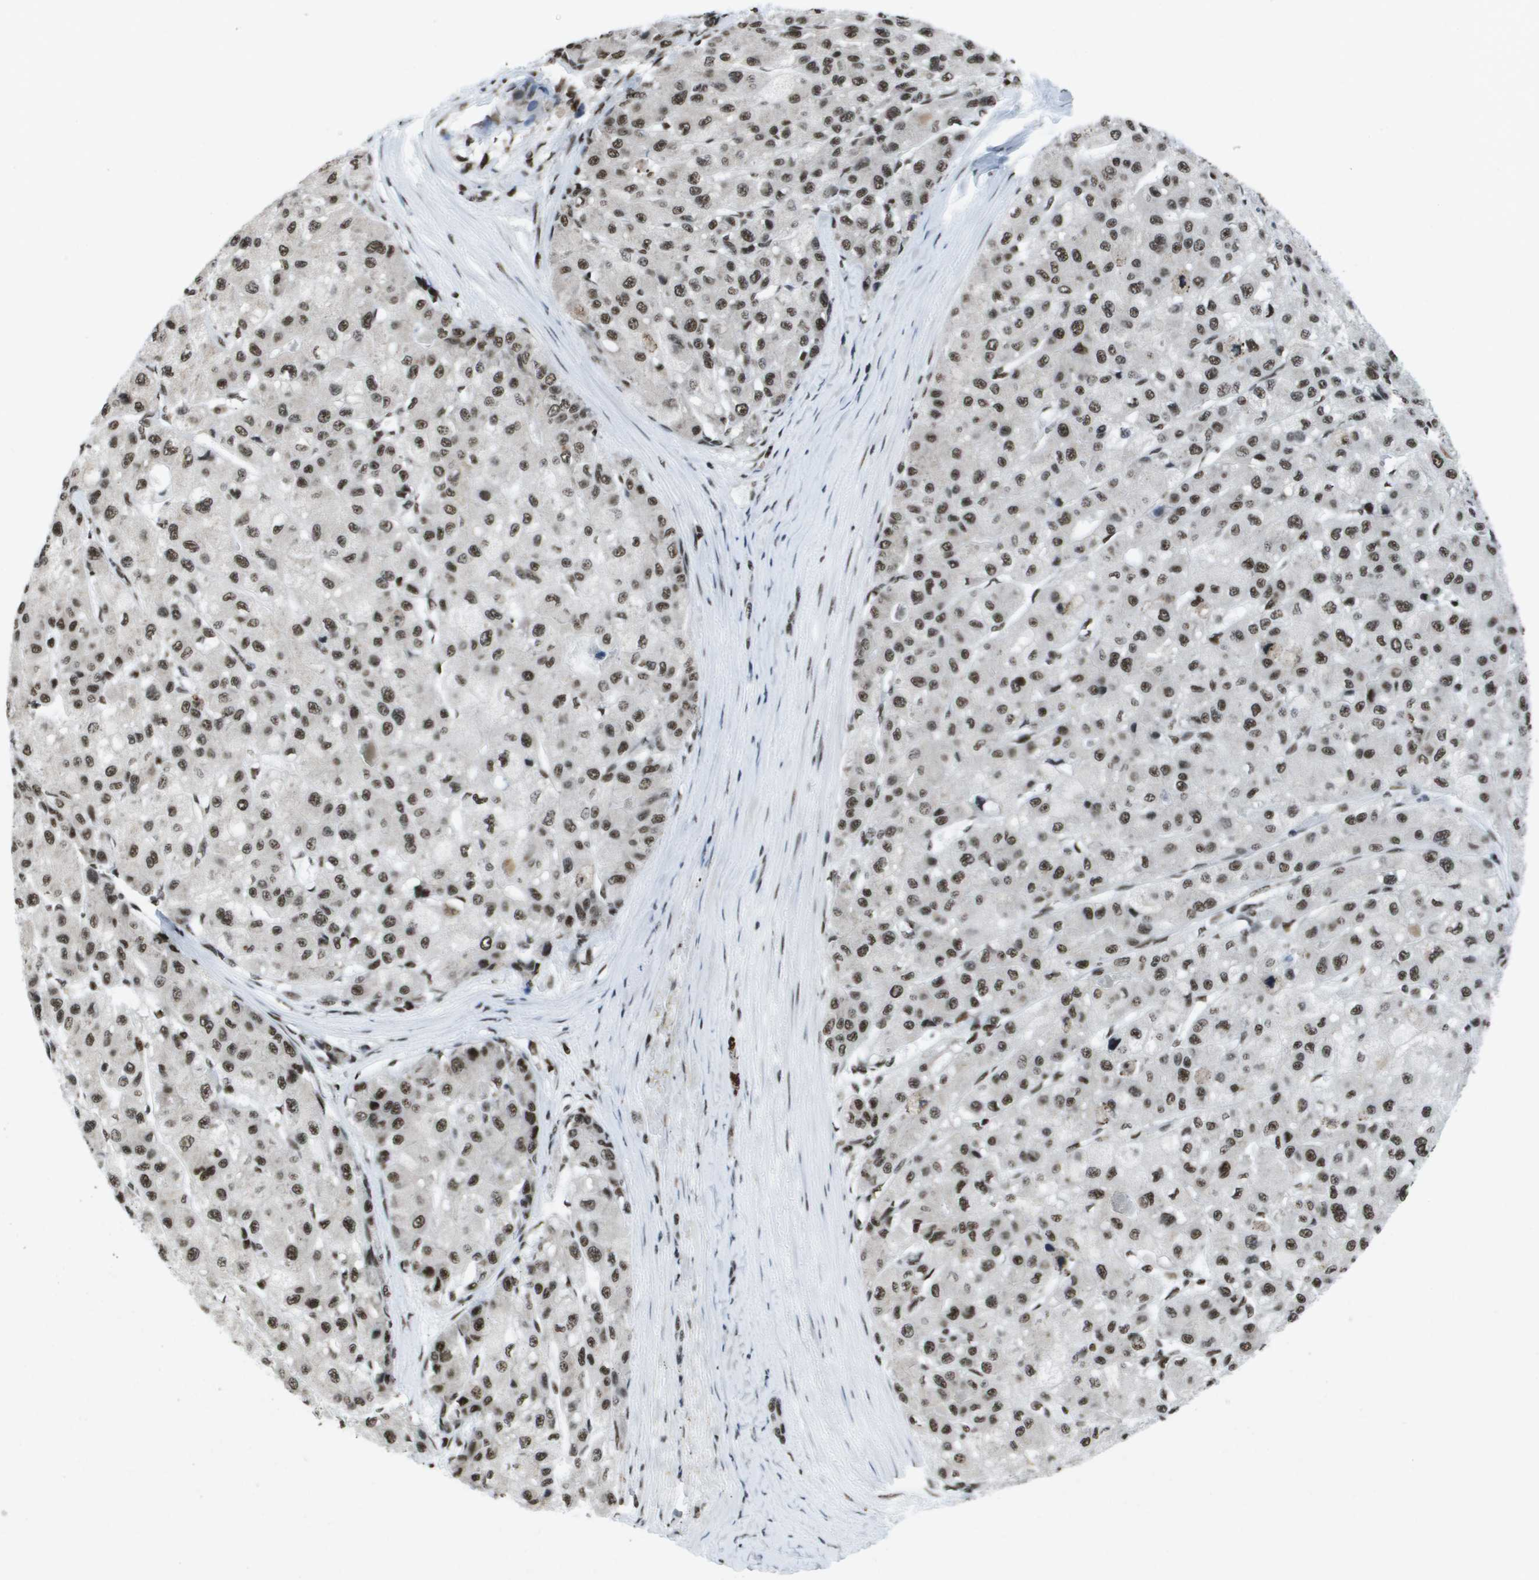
{"staining": {"intensity": "strong", "quantity": ">75%", "location": "nuclear"}, "tissue": "liver cancer", "cell_type": "Tumor cells", "image_type": "cancer", "snomed": [{"axis": "morphology", "description": "Carcinoma, Hepatocellular, NOS"}, {"axis": "topography", "description": "Liver"}], "caption": "The photomicrograph shows a brown stain indicating the presence of a protein in the nuclear of tumor cells in liver cancer.", "gene": "NSRP1", "patient": {"sex": "male", "age": 80}}